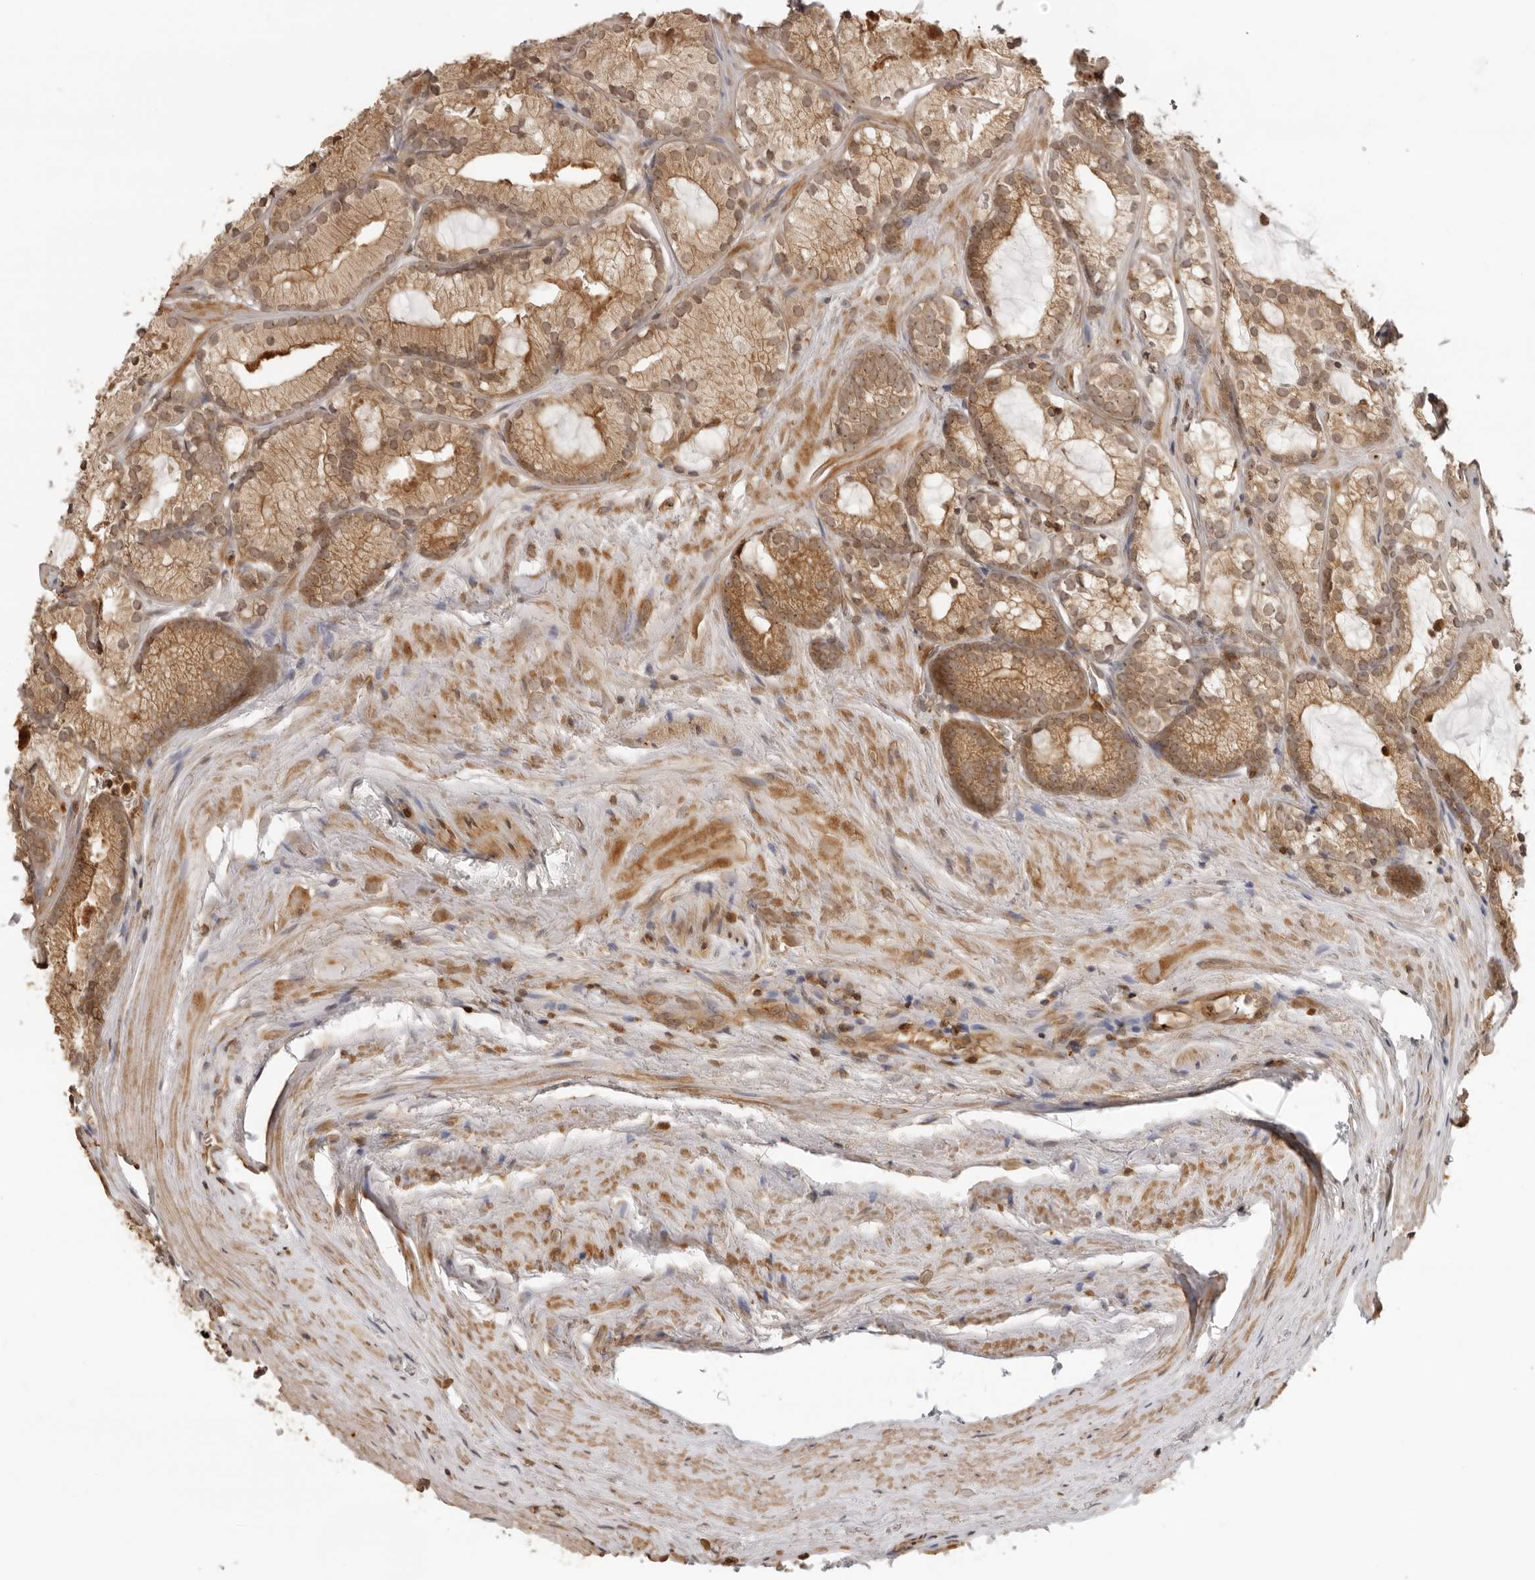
{"staining": {"intensity": "moderate", "quantity": ">75%", "location": "cytoplasmic/membranous,nuclear"}, "tissue": "prostate cancer", "cell_type": "Tumor cells", "image_type": "cancer", "snomed": [{"axis": "morphology", "description": "Adenocarcinoma, Low grade"}, {"axis": "topography", "description": "Prostate"}], "caption": "About >75% of tumor cells in prostate cancer exhibit moderate cytoplasmic/membranous and nuclear protein expression as visualized by brown immunohistochemical staining.", "gene": "IKBKE", "patient": {"sex": "male", "age": 72}}